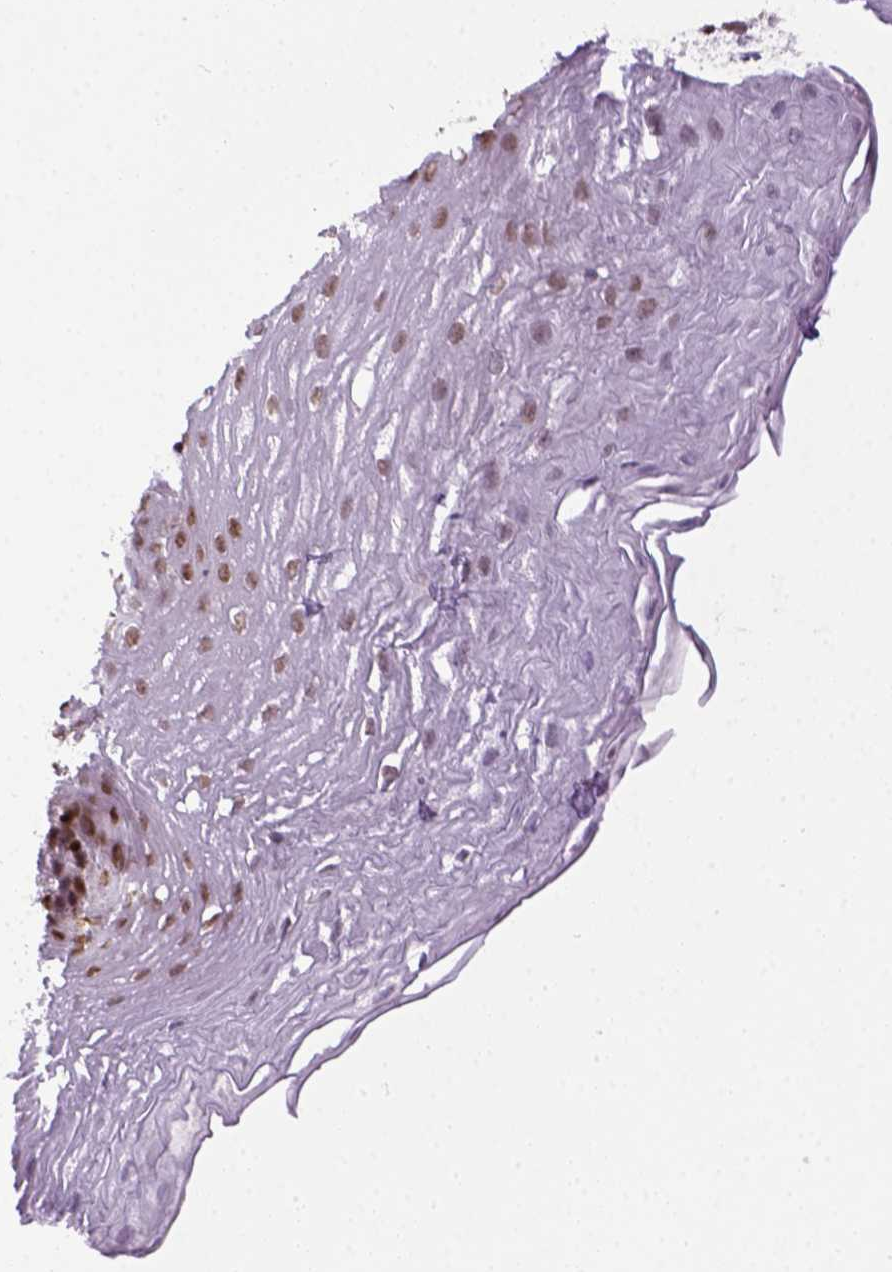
{"staining": {"intensity": "moderate", "quantity": ">75%", "location": "nuclear"}, "tissue": "esophagus", "cell_type": "Squamous epithelial cells", "image_type": "normal", "snomed": [{"axis": "morphology", "description": "Normal tissue, NOS"}, {"axis": "topography", "description": "Esophagus"}], "caption": "Moderate nuclear protein expression is appreciated in approximately >75% of squamous epithelial cells in esophagus. (IHC, brightfield microscopy, high magnification).", "gene": "ERCC1", "patient": {"sex": "female", "age": 81}}